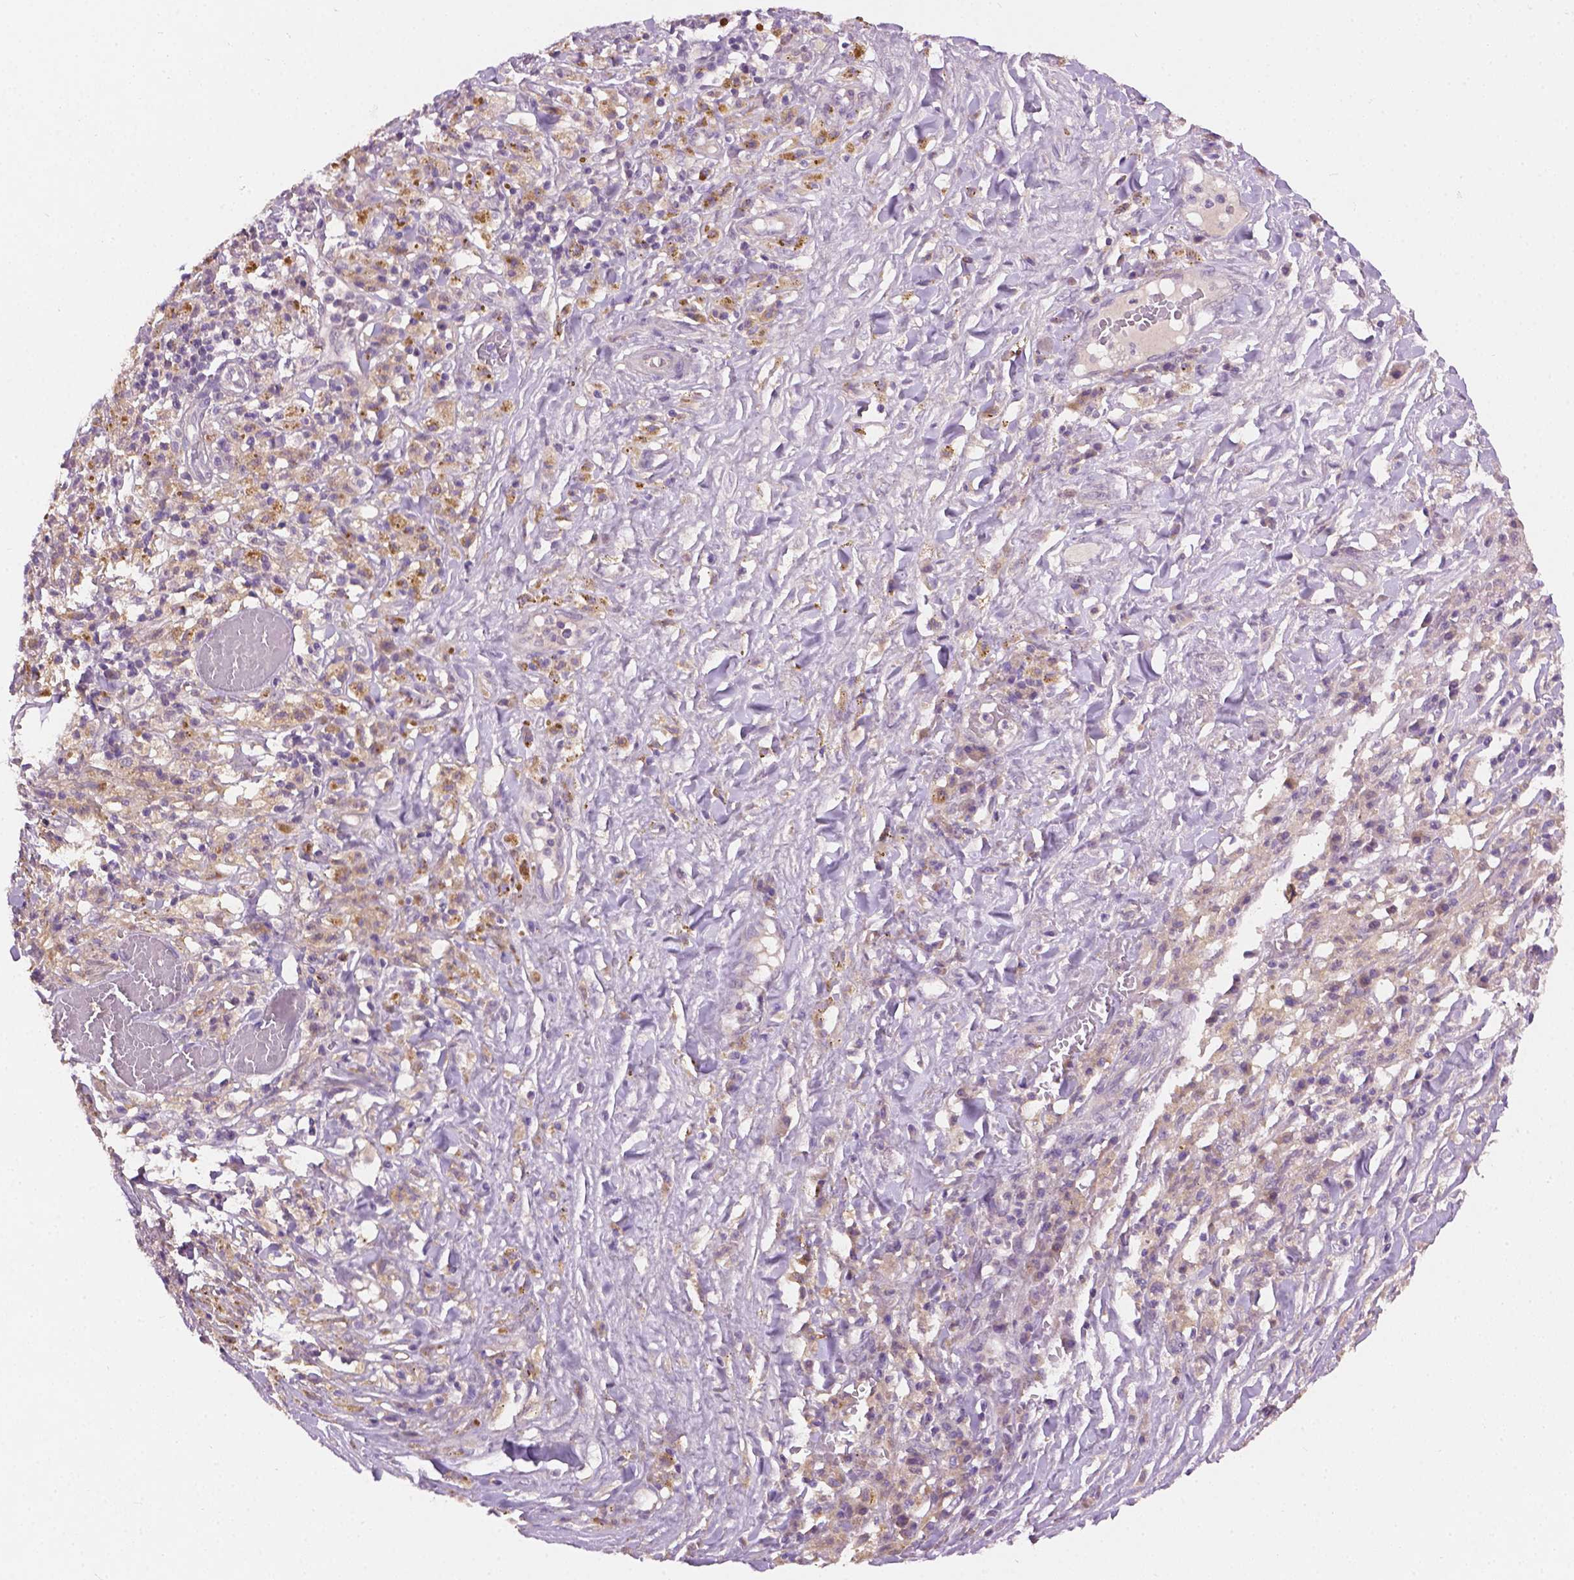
{"staining": {"intensity": "moderate", "quantity": "<25%", "location": "cytoplasmic/membranous"}, "tissue": "melanoma", "cell_type": "Tumor cells", "image_type": "cancer", "snomed": [{"axis": "morphology", "description": "Malignant melanoma, NOS"}, {"axis": "topography", "description": "Skin"}], "caption": "Tumor cells reveal low levels of moderate cytoplasmic/membranous staining in approximately <25% of cells in malignant melanoma.", "gene": "KRT17", "patient": {"sex": "female", "age": 91}}